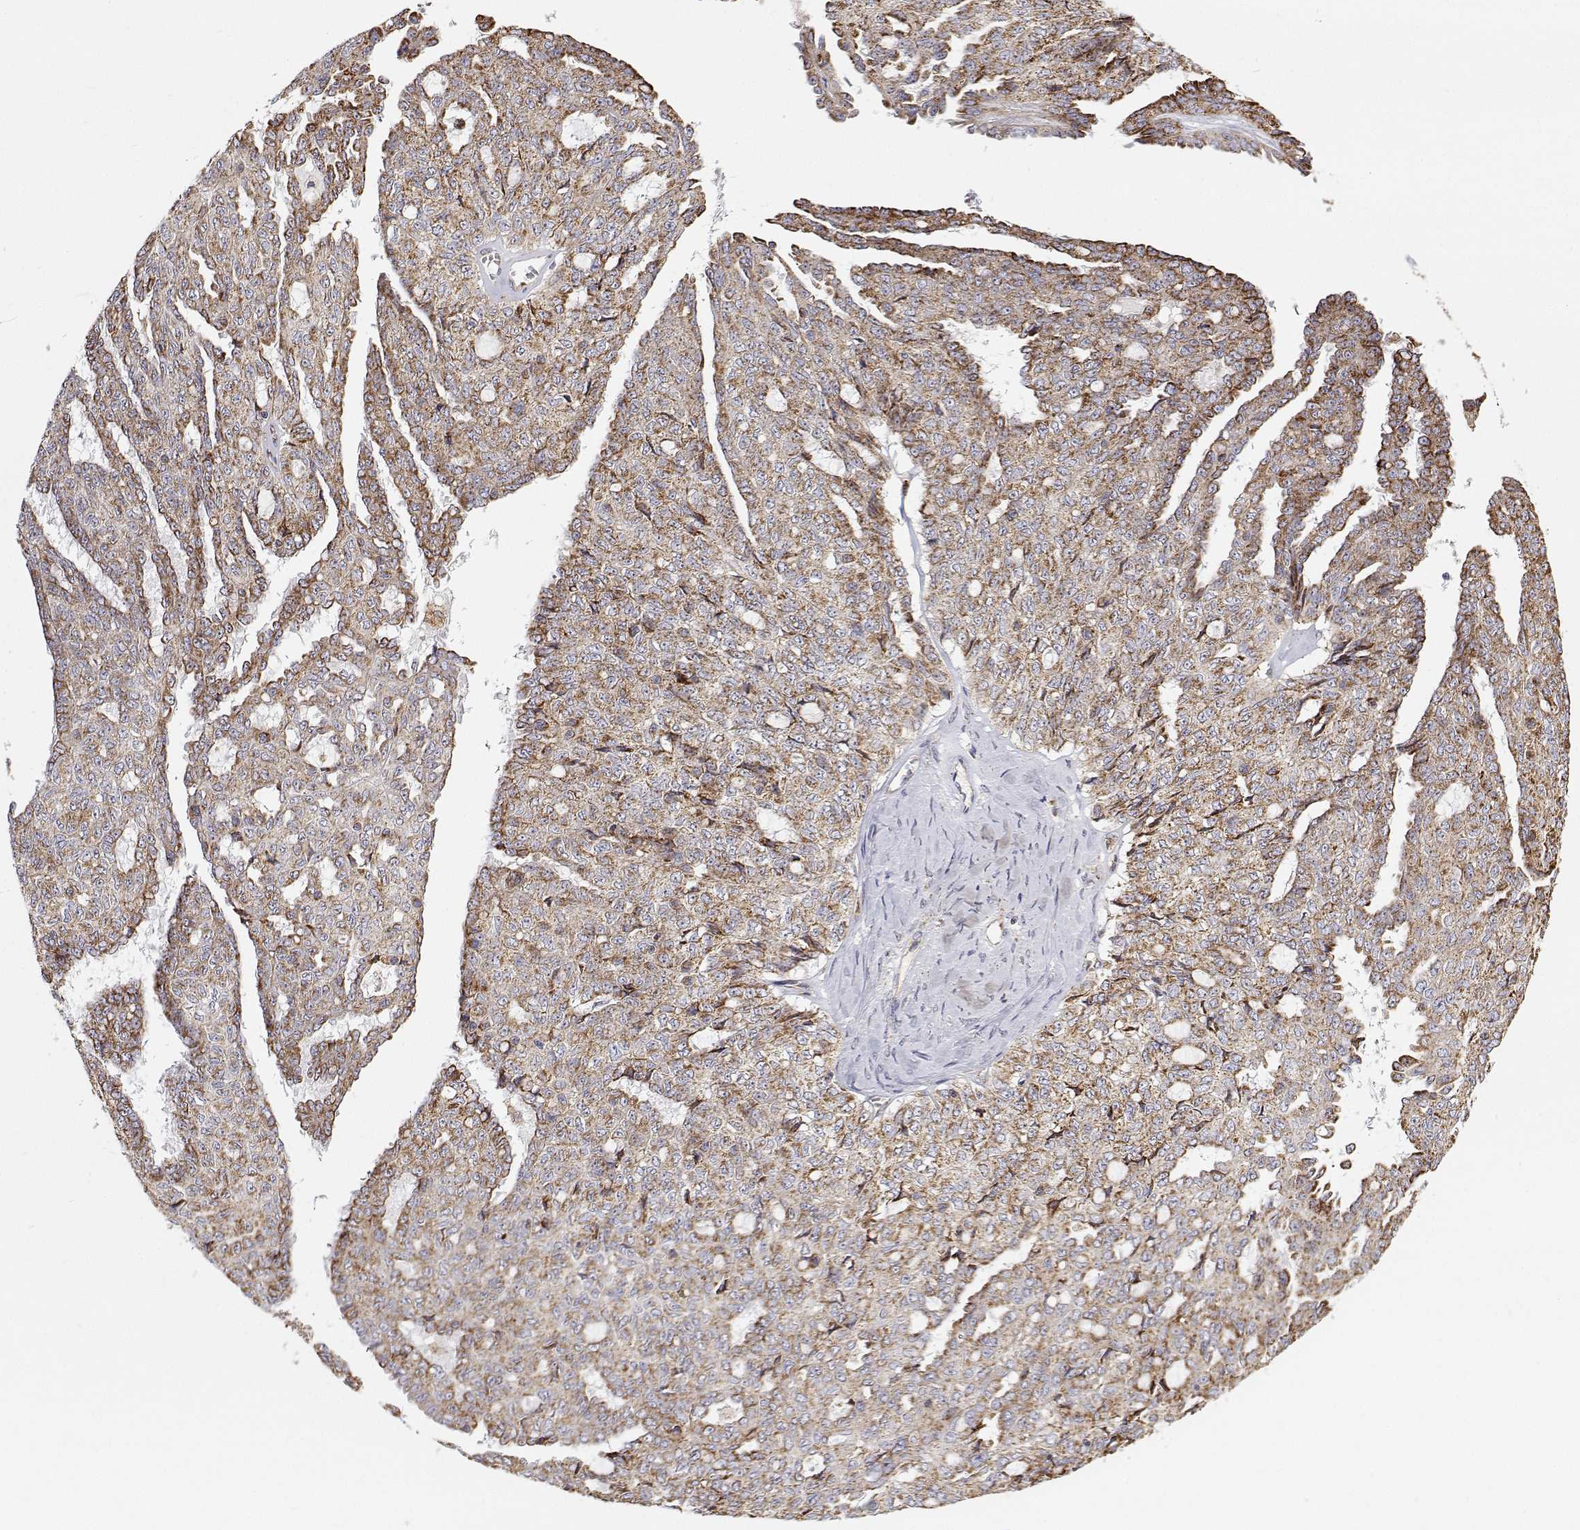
{"staining": {"intensity": "moderate", "quantity": "25%-75%", "location": "cytoplasmic/membranous"}, "tissue": "ovarian cancer", "cell_type": "Tumor cells", "image_type": "cancer", "snomed": [{"axis": "morphology", "description": "Cystadenocarcinoma, serous, NOS"}, {"axis": "topography", "description": "Ovary"}], "caption": "Approximately 25%-75% of tumor cells in serous cystadenocarcinoma (ovarian) display moderate cytoplasmic/membranous protein expression as visualized by brown immunohistochemical staining.", "gene": "SPICE1", "patient": {"sex": "female", "age": 71}}